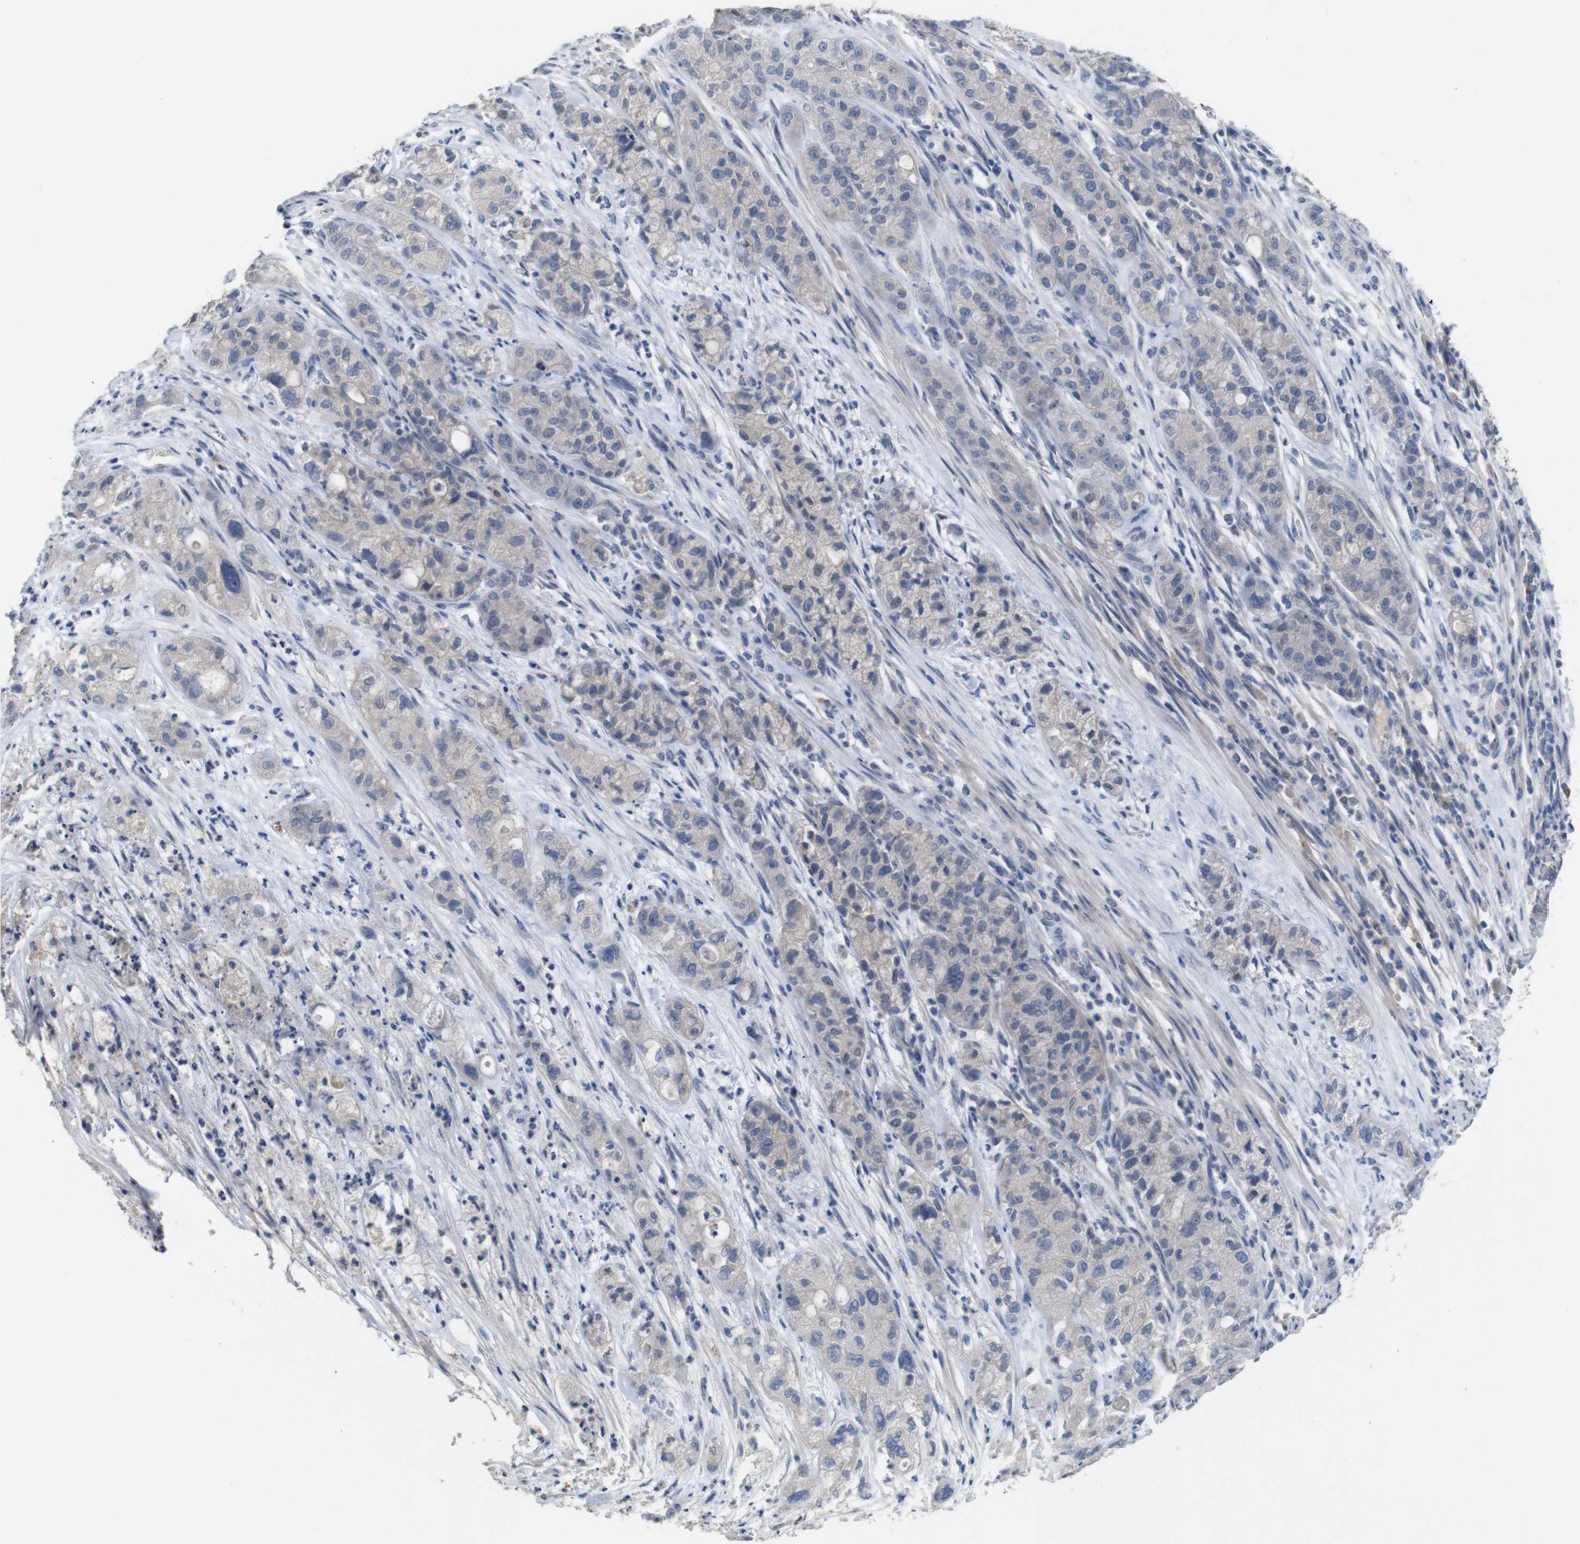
{"staining": {"intensity": "negative", "quantity": "none", "location": "none"}, "tissue": "pancreatic cancer", "cell_type": "Tumor cells", "image_type": "cancer", "snomed": [{"axis": "morphology", "description": "Adenocarcinoma, NOS"}, {"axis": "topography", "description": "Pancreas"}], "caption": "Tumor cells are negative for brown protein staining in adenocarcinoma (pancreatic). Nuclei are stained in blue.", "gene": "SLC2A8", "patient": {"sex": "female", "age": 78}}